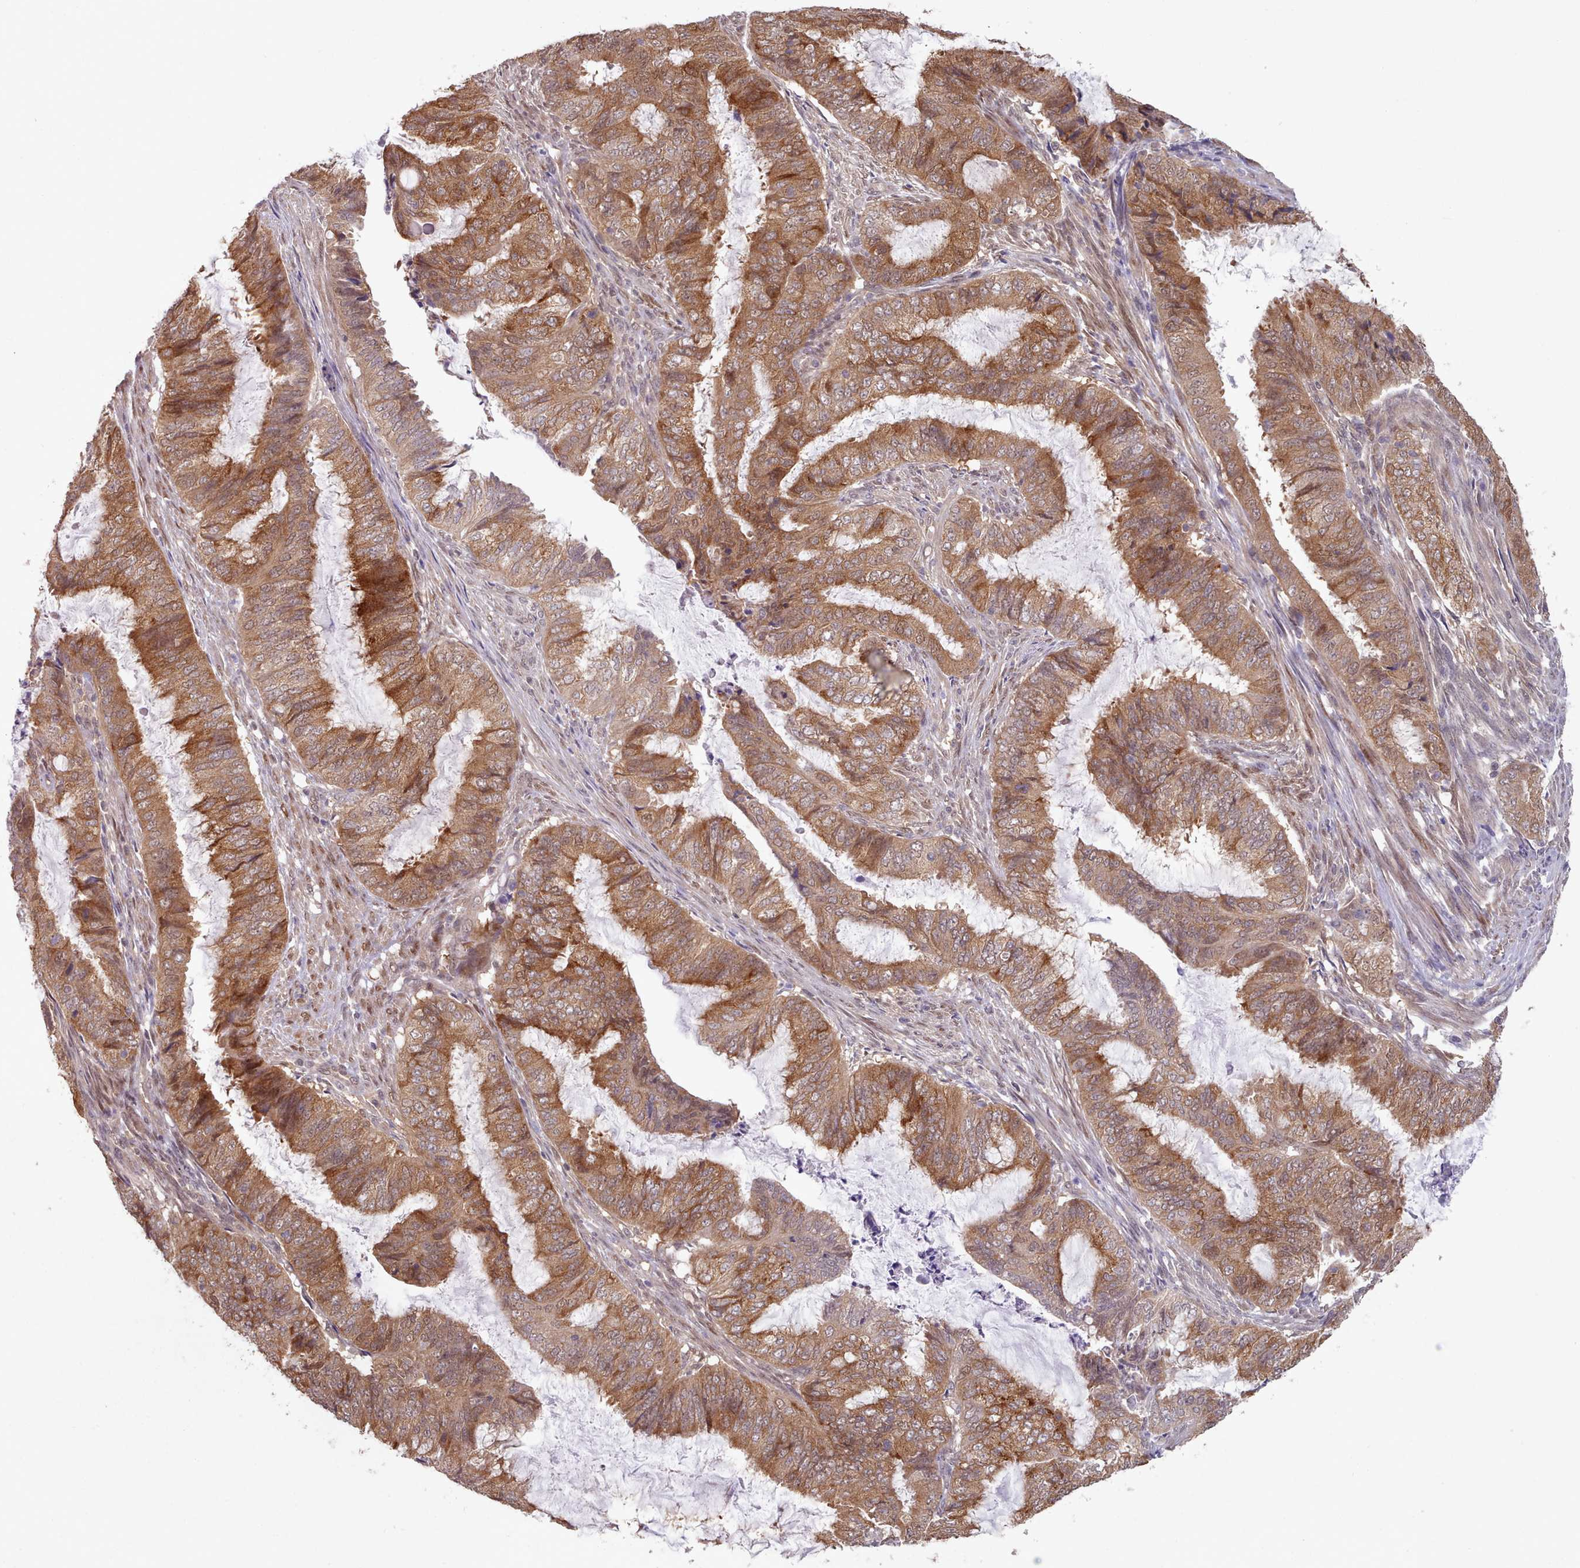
{"staining": {"intensity": "moderate", "quantity": ">75%", "location": "cytoplasmic/membranous"}, "tissue": "endometrial cancer", "cell_type": "Tumor cells", "image_type": "cancer", "snomed": [{"axis": "morphology", "description": "Adenocarcinoma, NOS"}, {"axis": "topography", "description": "Endometrium"}], "caption": "The image demonstrates immunohistochemical staining of endometrial cancer. There is moderate cytoplasmic/membranous positivity is identified in about >75% of tumor cells.", "gene": "CES3", "patient": {"sex": "female", "age": 51}}